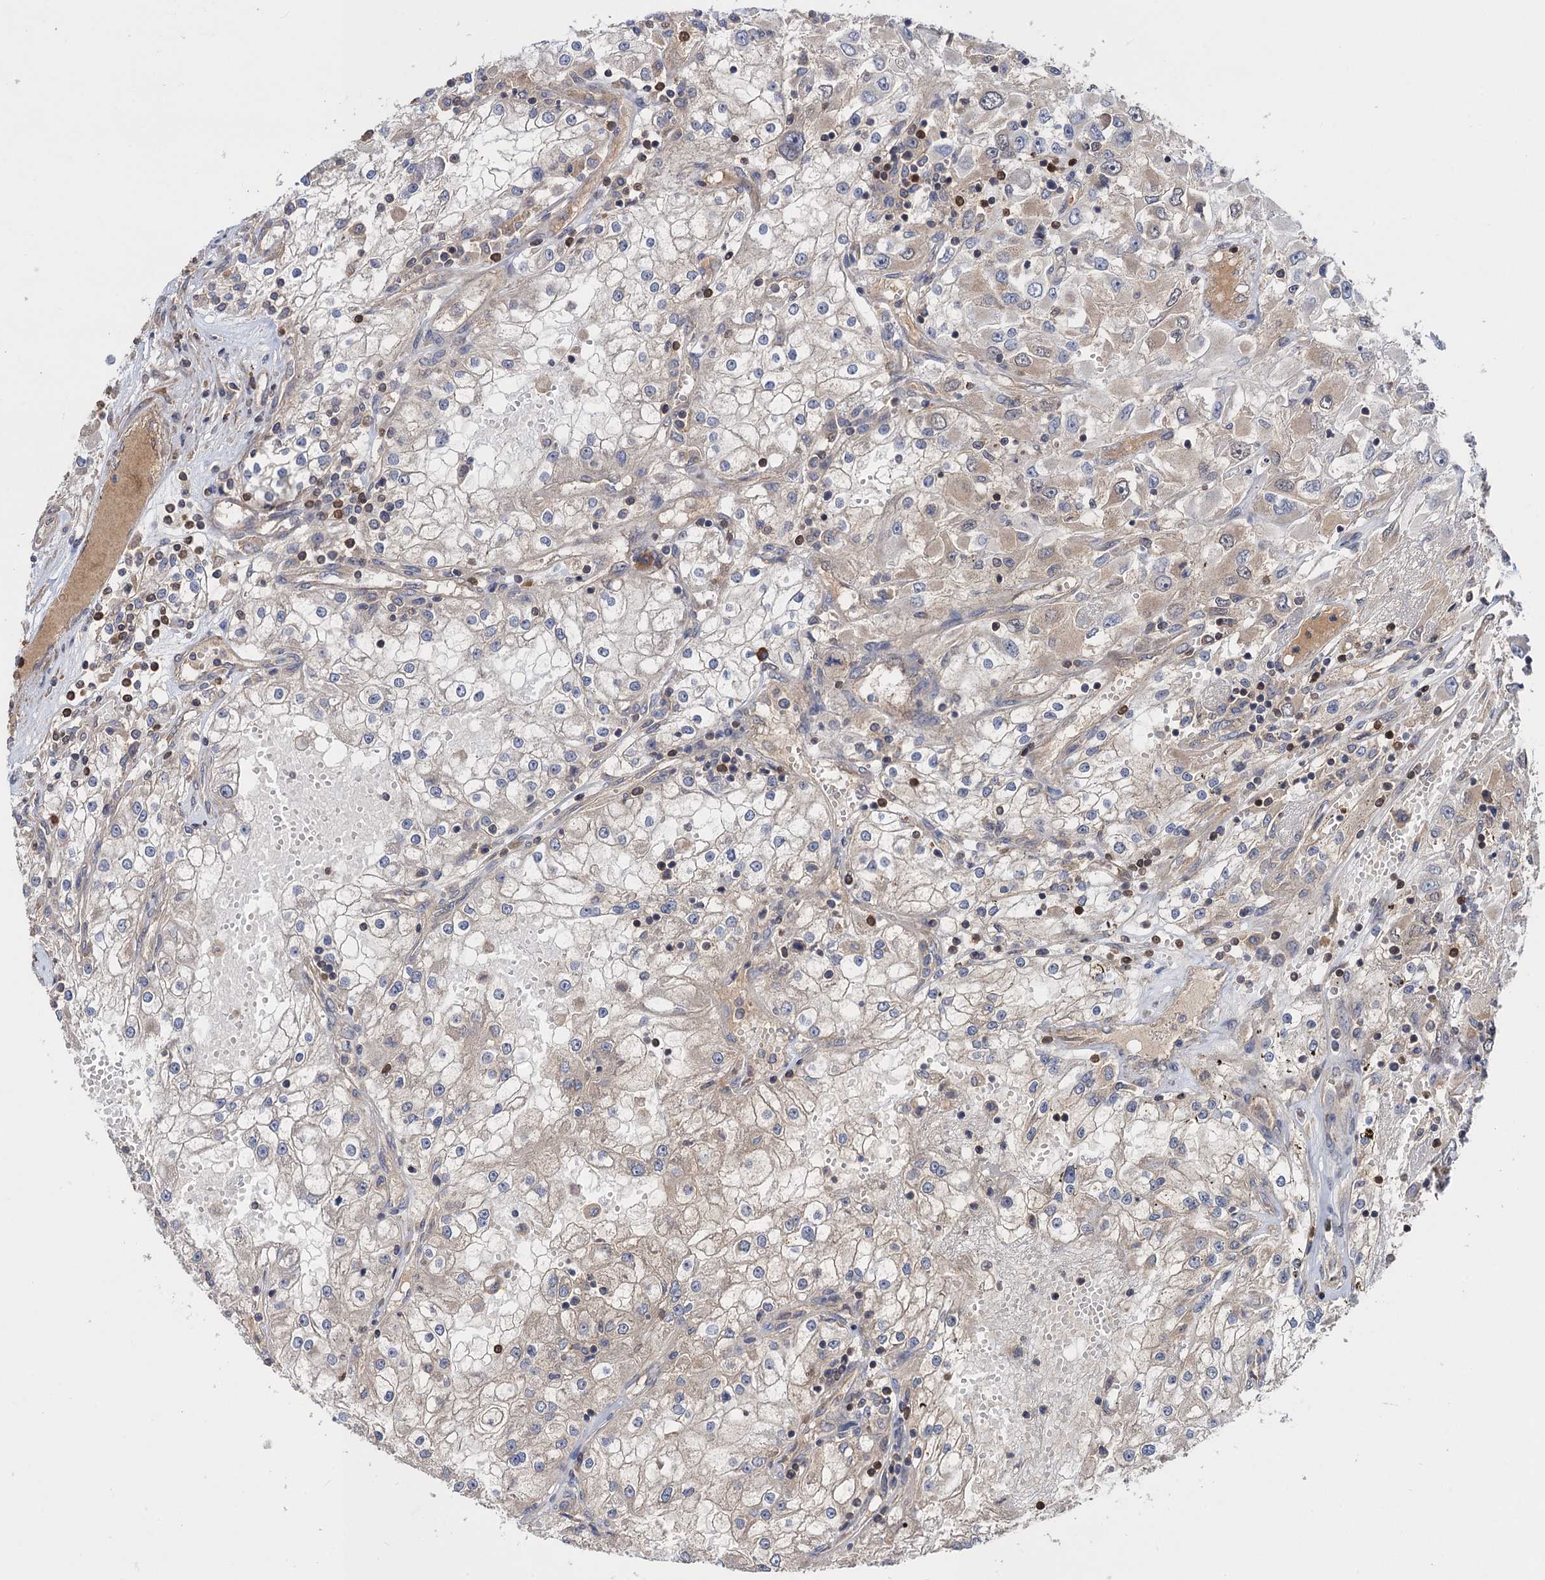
{"staining": {"intensity": "weak", "quantity": "25%-75%", "location": "cytoplasmic/membranous"}, "tissue": "renal cancer", "cell_type": "Tumor cells", "image_type": "cancer", "snomed": [{"axis": "morphology", "description": "Adenocarcinoma, NOS"}, {"axis": "topography", "description": "Kidney"}], "caption": "Immunohistochemistry (IHC) histopathology image of neoplastic tissue: human renal cancer stained using IHC shows low levels of weak protein expression localized specifically in the cytoplasmic/membranous of tumor cells, appearing as a cytoplasmic/membranous brown color.", "gene": "DGKA", "patient": {"sex": "female", "age": 52}}